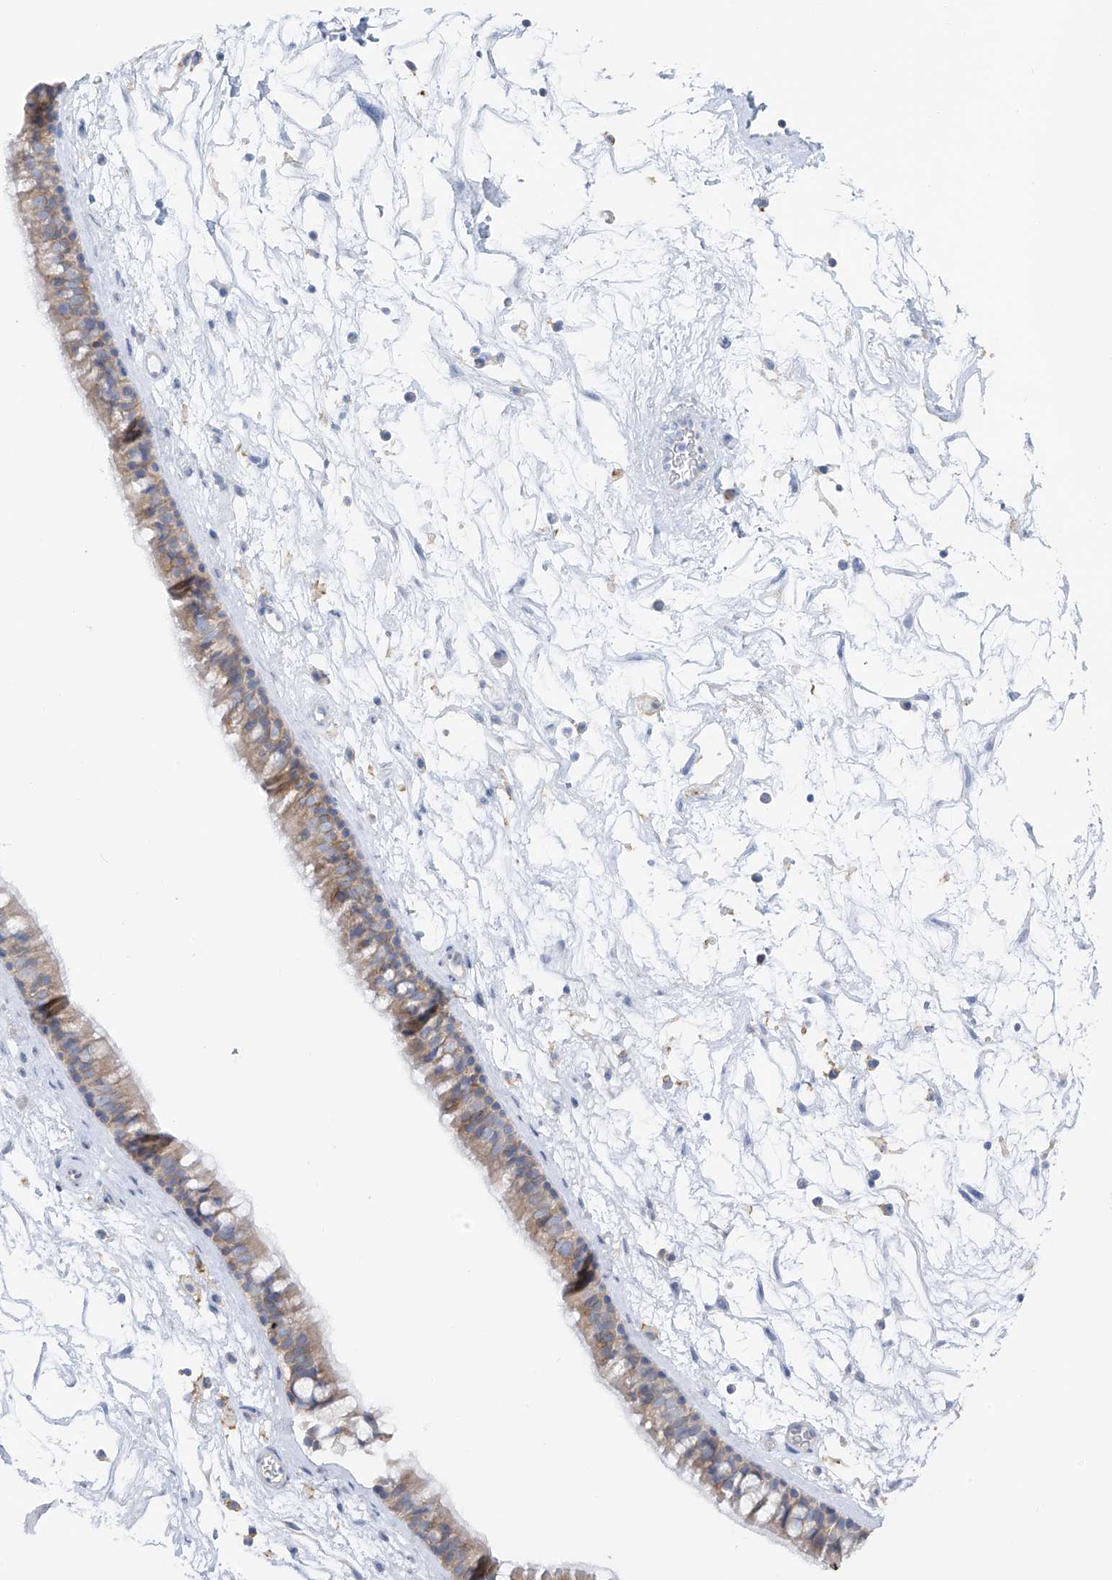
{"staining": {"intensity": "weak", "quantity": "25%-75%", "location": "cytoplasmic/membranous"}, "tissue": "nasopharynx", "cell_type": "Respiratory epithelial cells", "image_type": "normal", "snomed": [{"axis": "morphology", "description": "Normal tissue, NOS"}, {"axis": "topography", "description": "Nasopharynx"}], "caption": "Nasopharynx was stained to show a protein in brown. There is low levels of weak cytoplasmic/membranous staining in about 25%-75% of respiratory epithelial cells. The staining was performed using DAB to visualize the protein expression in brown, while the nuclei were stained in blue with hematoxylin (Magnification: 20x).", "gene": "POMGNT2", "patient": {"sex": "male", "age": 64}}